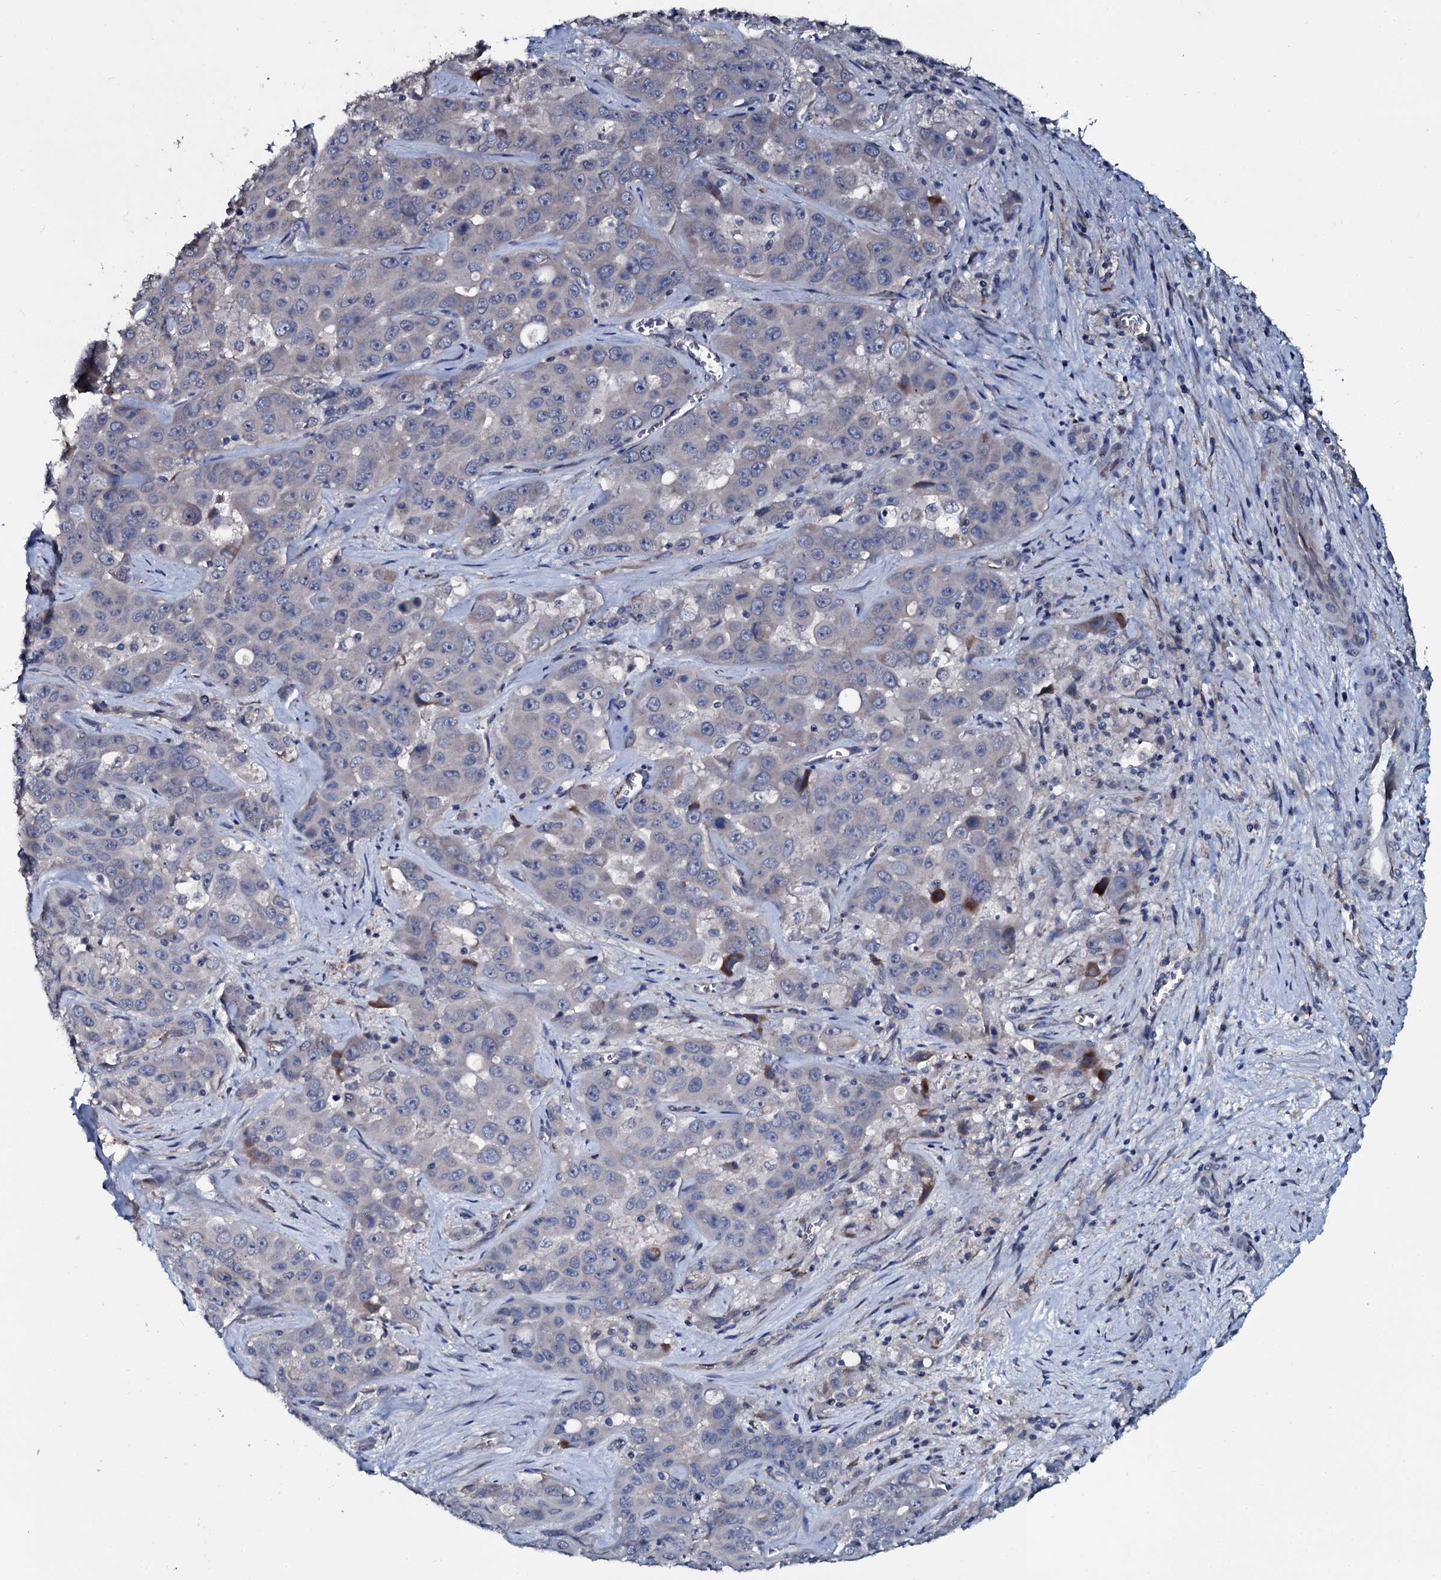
{"staining": {"intensity": "negative", "quantity": "none", "location": "none"}, "tissue": "liver cancer", "cell_type": "Tumor cells", "image_type": "cancer", "snomed": [{"axis": "morphology", "description": "Cholangiocarcinoma"}, {"axis": "topography", "description": "Liver"}], "caption": "Tumor cells show no significant protein positivity in liver cancer.", "gene": "IL12B", "patient": {"sex": "female", "age": 52}}